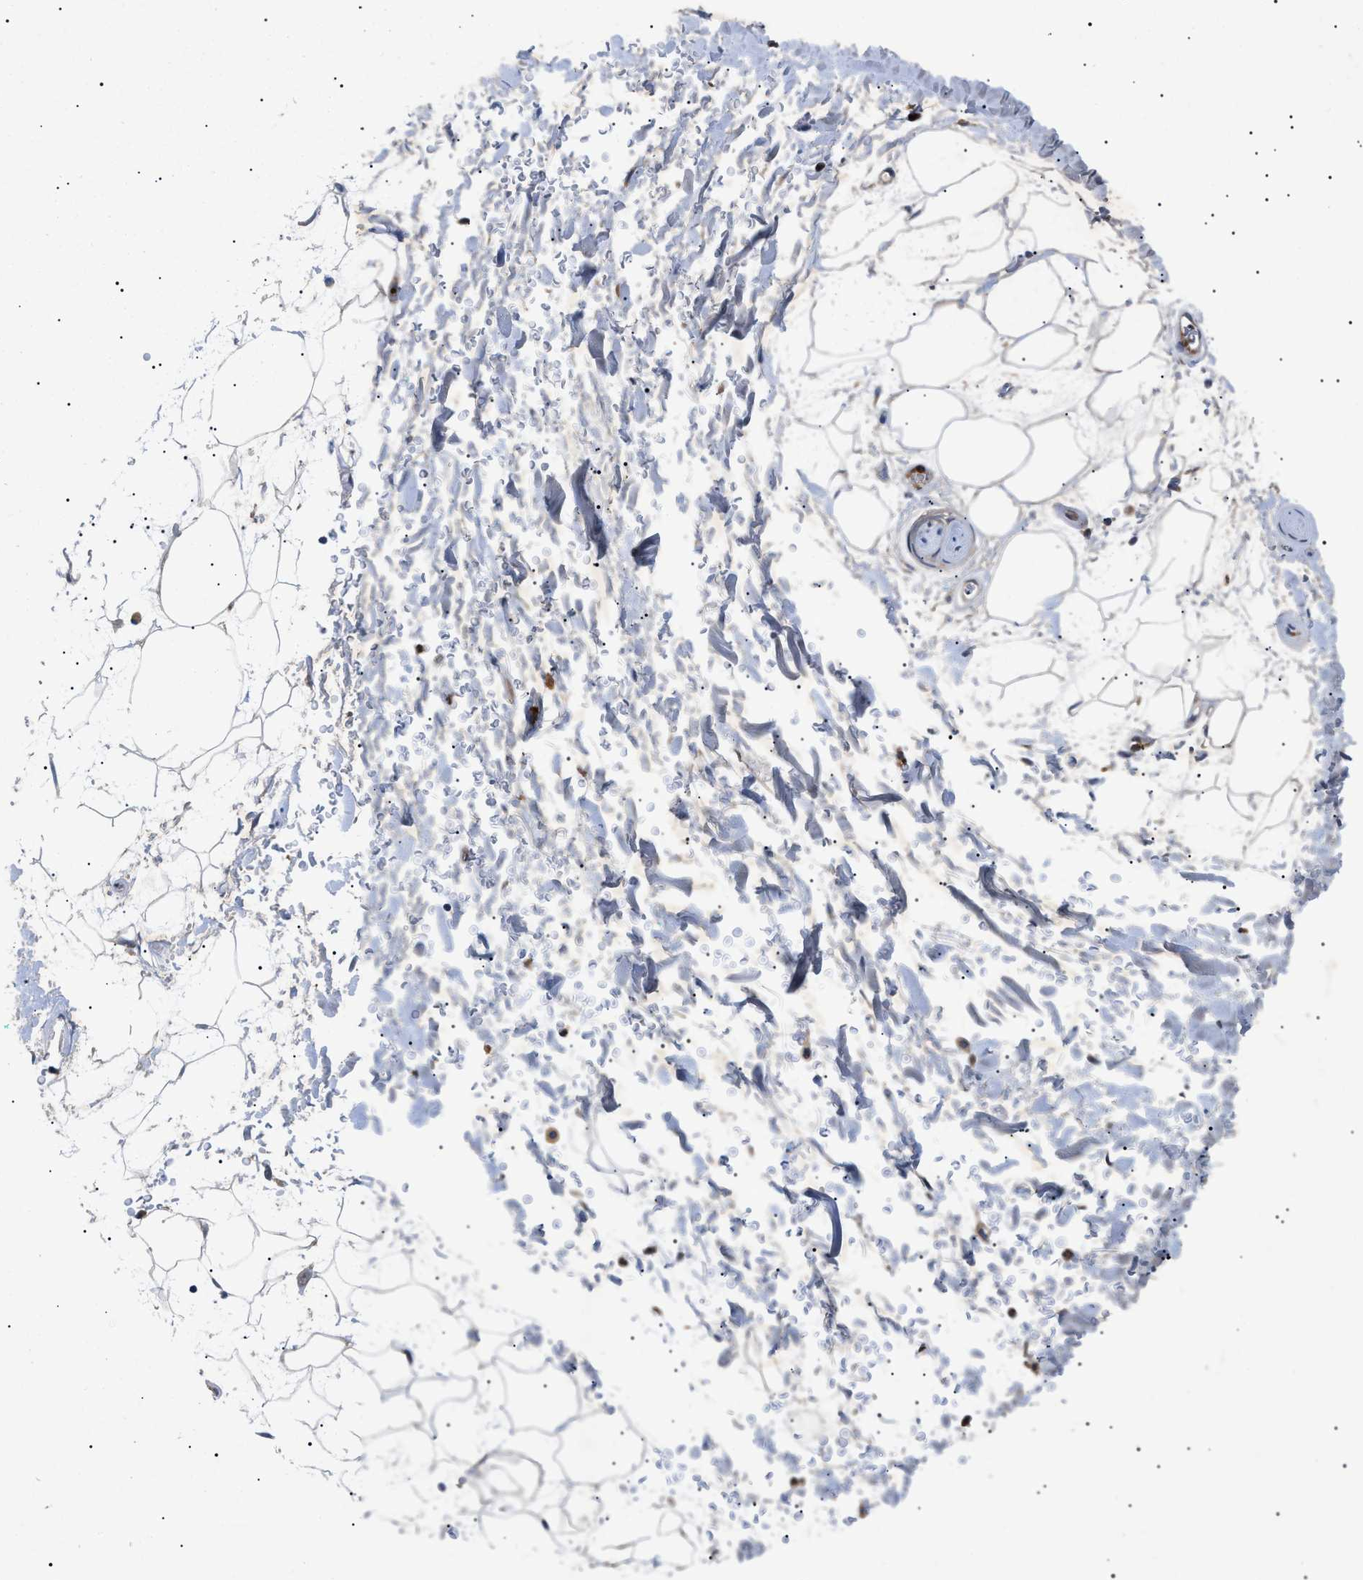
{"staining": {"intensity": "negative", "quantity": "none", "location": "none"}, "tissue": "adipose tissue", "cell_type": "Adipocytes", "image_type": "normal", "snomed": [{"axis": "morphology", "description": "Normal tissue, NOS"}, {"axis": "topography", "description": "Soft tissue"}], "caption": "DAB immunohistochemical staining of normal human adipose tissue demonstrates no significant staining in adipocytes. (IHC, brightfield microscopy, high magnification).", "gene": "RIPK1", "patient": {"sex": "male", "age": 72}}